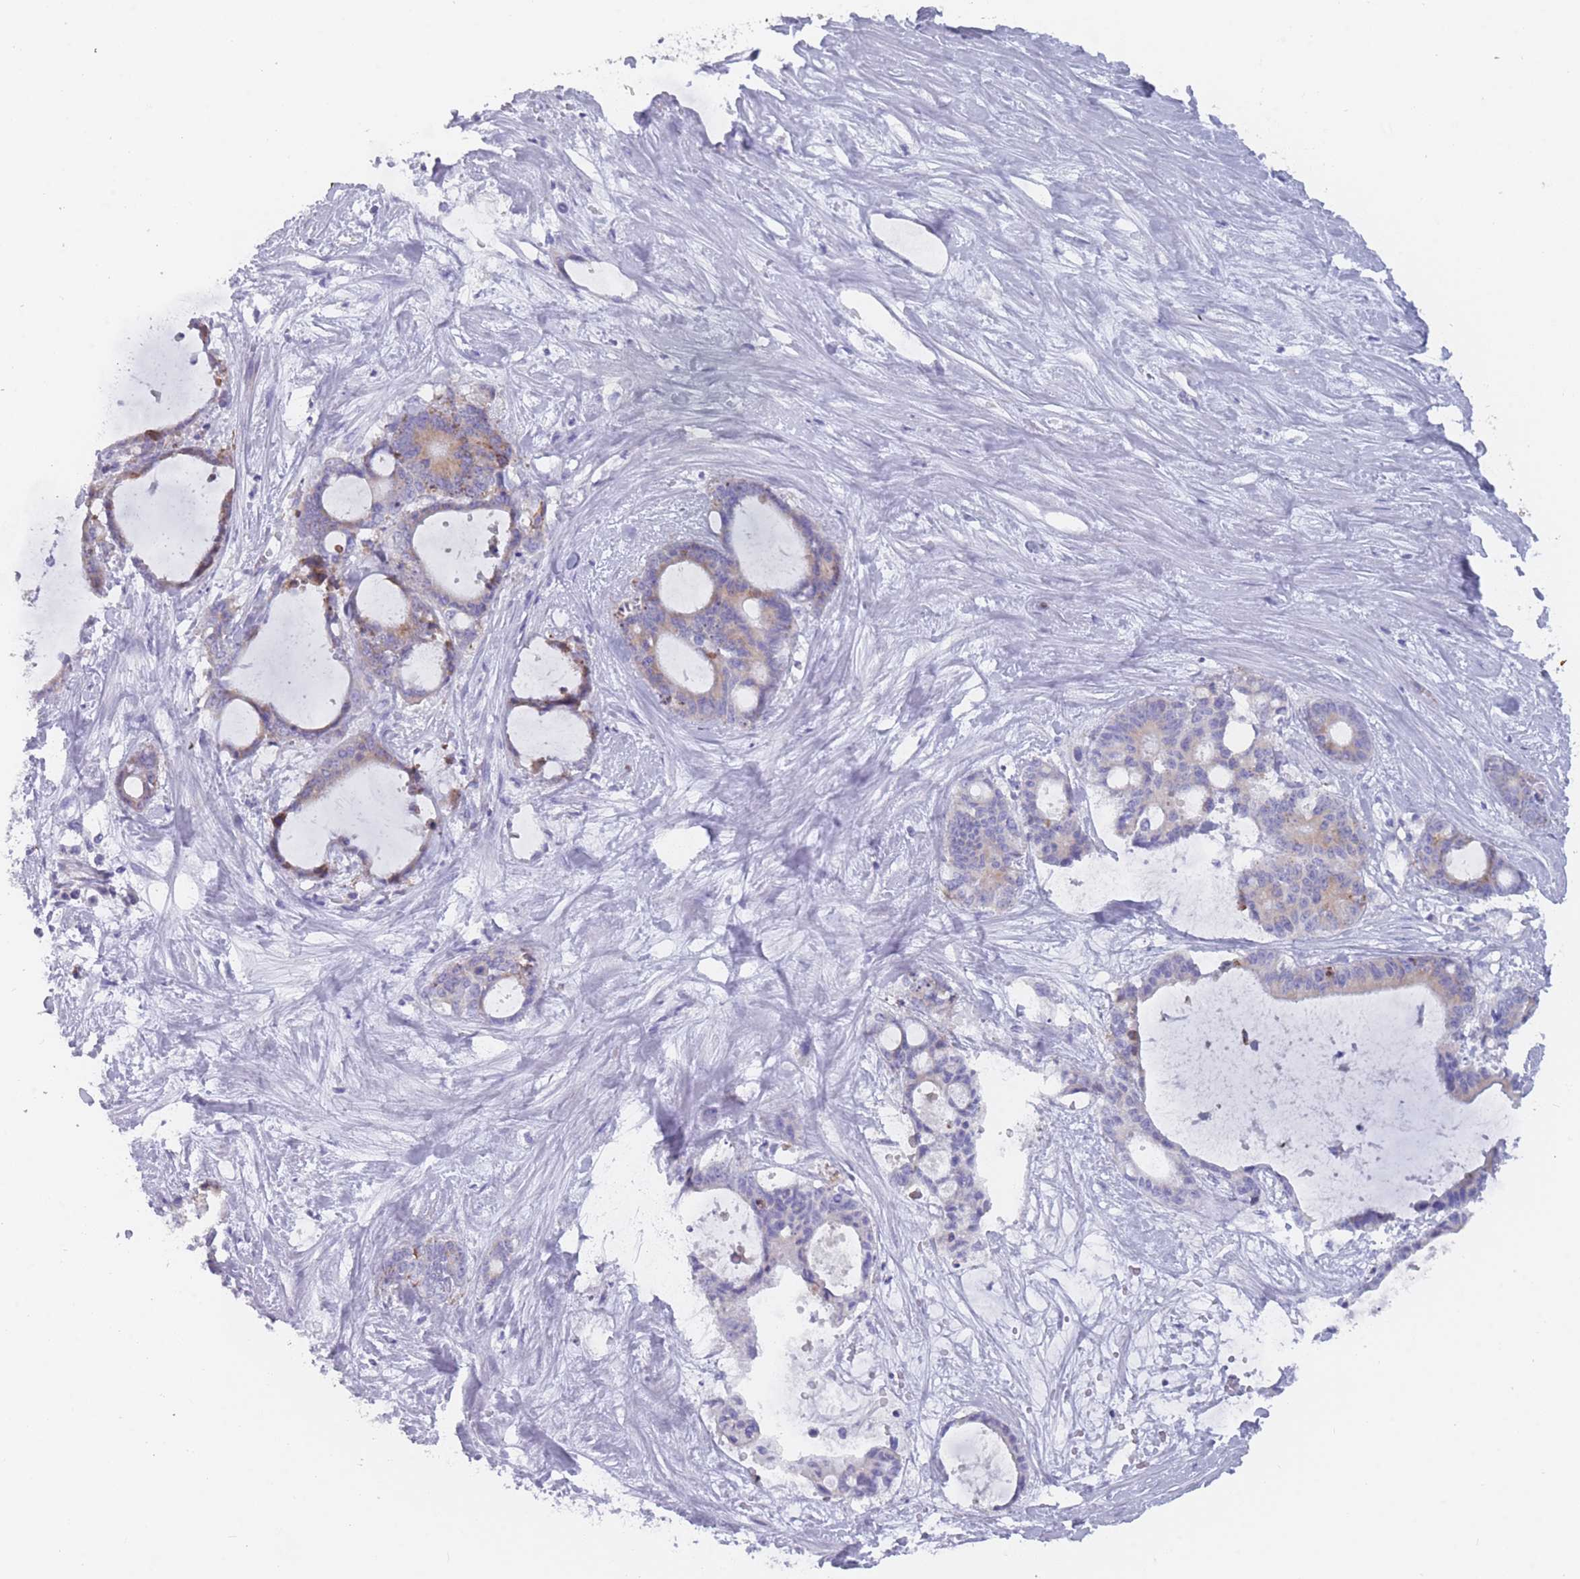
{"staining": {"intensity": "weak", "quantity": "25%-75%", "location": "cytoplasmic/membranous"}, "tissue": "liver cancer", "cell_type": "Tumor cells", "image_type": "cancer", "snomed": [{"axis": "morphology", "description": "Normal tissue, NOS"}, {"axis": "morphology", "description": "Cholangiocarcinoma"}, {"axis": "topography", "description": "Liver"}, {"axis": "topography", "description": "Peripheral nerve tissue"}], "caption": "Immunohistochemical staining of liver cancer reveals low levels of weak cytoplasmic/membranous positivity in approximately 25%-75% of tumor cells.", "gene": "ST8SIA5", "patient": {"sex": "female", "age": 73}}